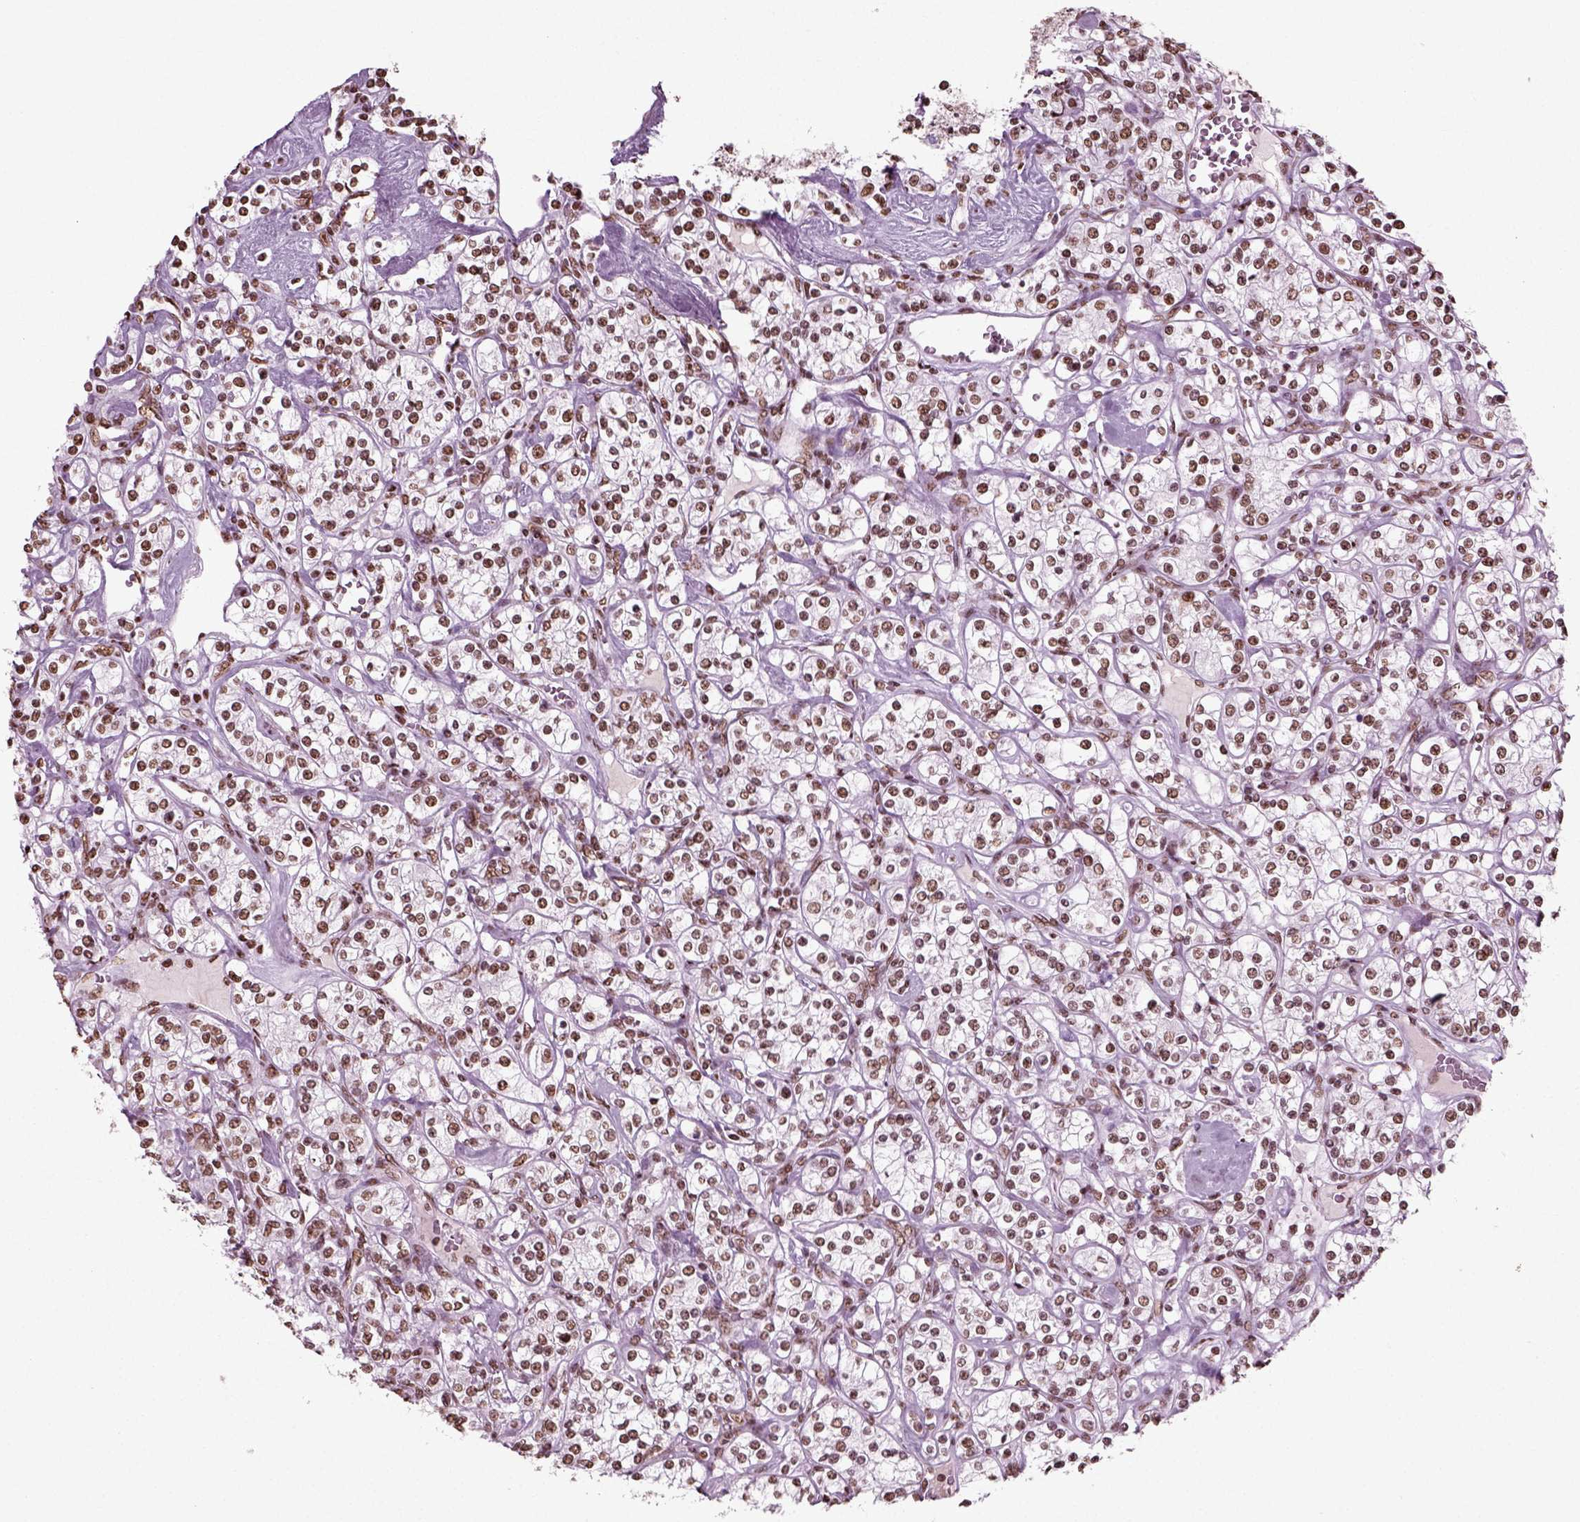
{"staining": {"intensity": "moderate", "quantity": ">75%", "location": "nuclear"}, "tissue": "renal cancer", "cell_type": "Tumor cells", "image_type": "cancer", "snomed": [{"axis": "morphology", "description": "Adenocarcinoma, NOS"}, {"axis": "topography", "description": "Kidney"}], "caption": "Protein staining demonstrates moderate nuclear staining in approximately >75% of tumor cells in renal cancer (adenocarcinoma). The staining was performed using DAB (3,3'-diaminobenzidine) to visualize the protein expression in brown, while the nuclei were stained in blue with hematoxylin (Magnification: 20x).", "gene": "POLR1H", "patient": {"sex": "male", "age": 77}}